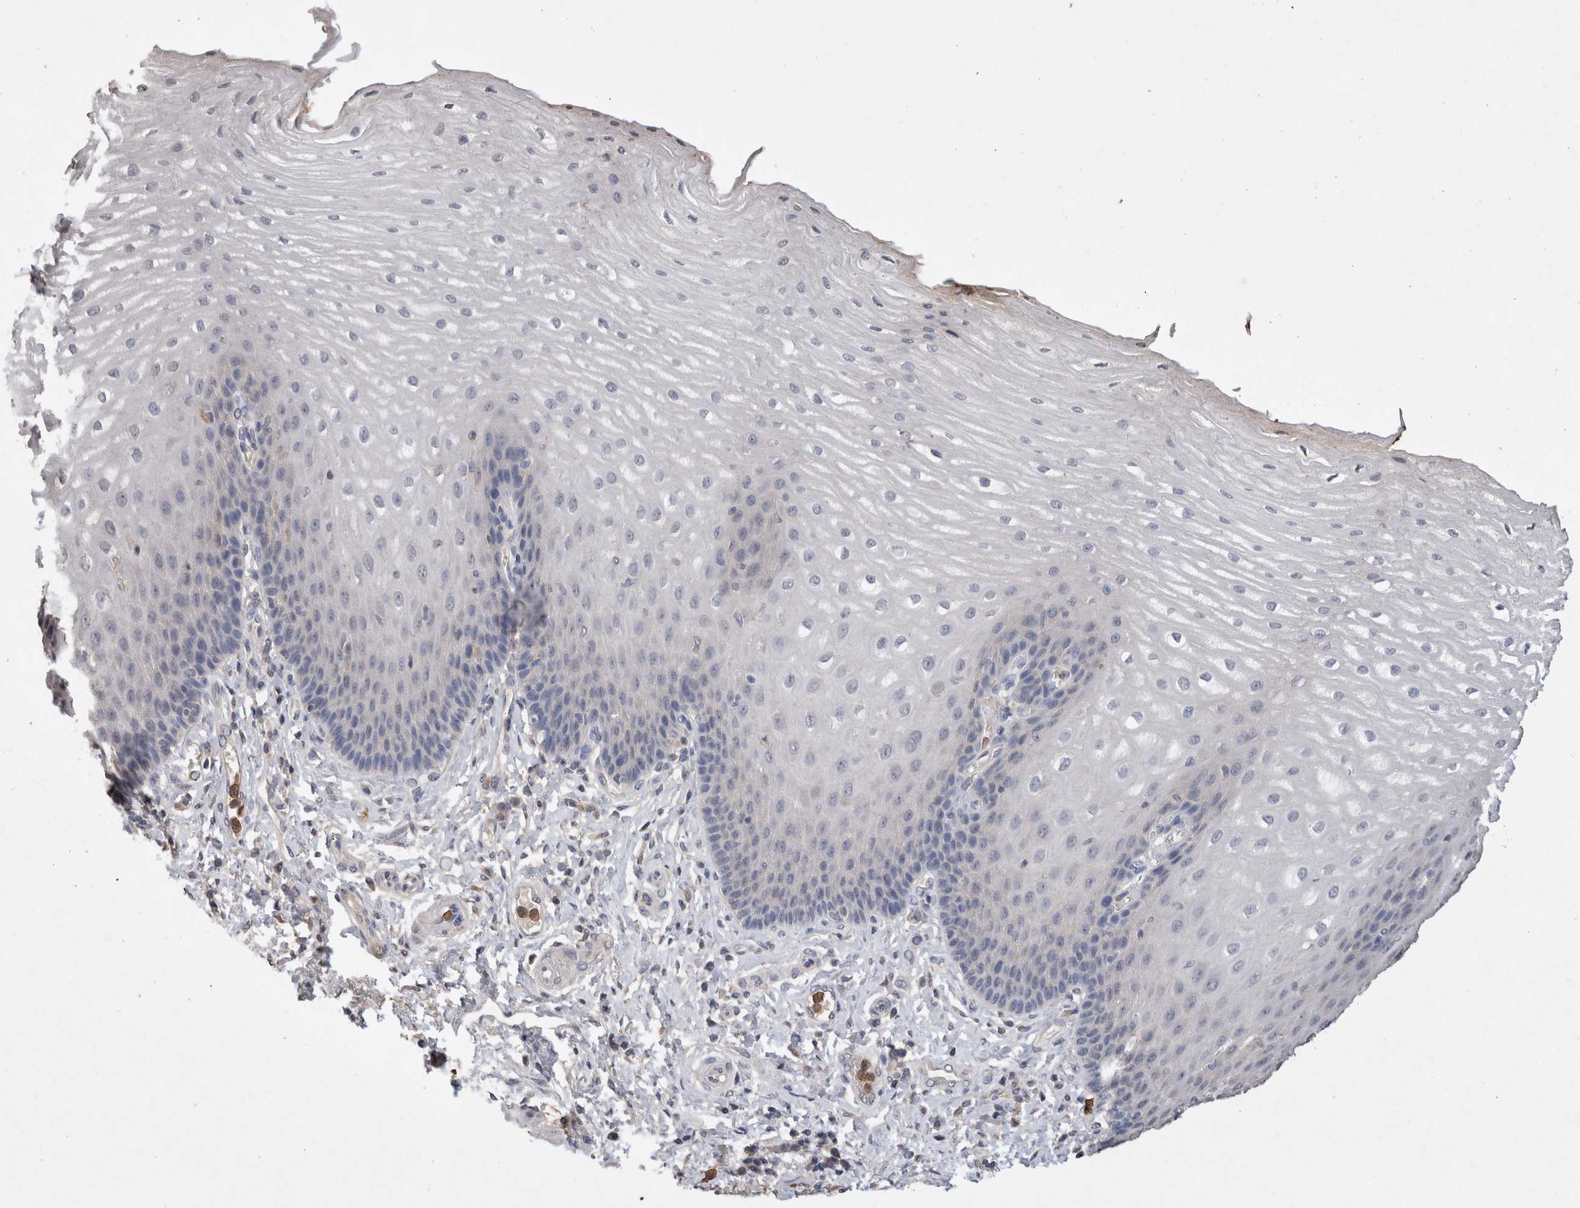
{"staining": {"intensity": "negative", "quantity": "none", "location": "none"}, "tissue": "esophagus", "cell_type": "Squamous epithelial cells", "image_type": "normal", "snomed": [{"axis": "morphology", "description": "Normal tissue, NOS"}, {"axis": "topography", "description": "Esophagus"}], "caption": "Unremarkable esophagus was stained to show a protein in brown. There is no significant positivity in squamous epithelial cells. Brightfield microscopy of immunohistochemistry stained with DAB (brown) and hematoxylin (blue), captured at high magnification.", "gene": "FABP7", "patient": {"sex": "male", "age": 54}}